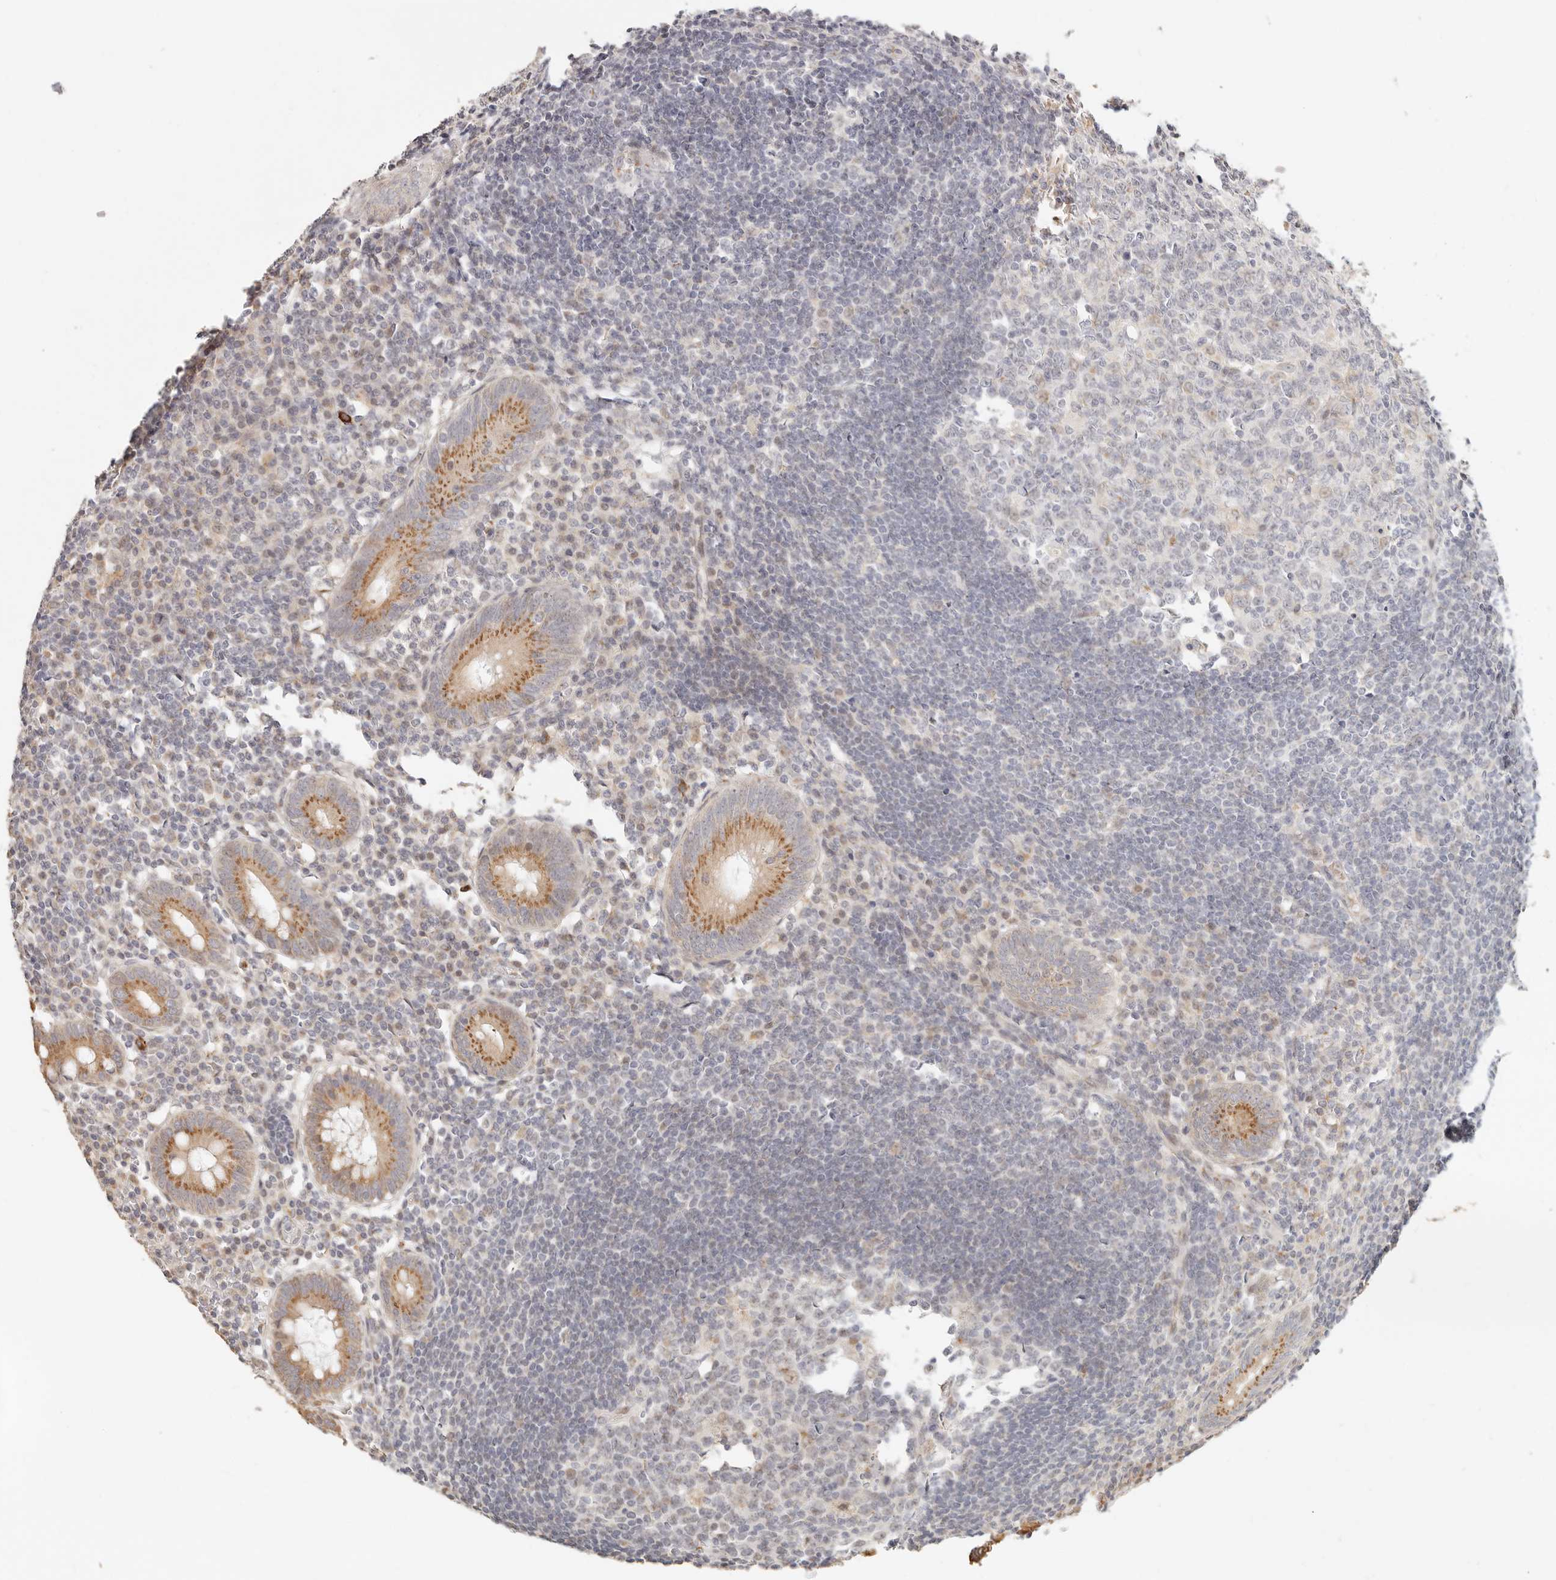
{"staining": {"intensity": "moderate", "quantity": ">75%", "location": "cytoplasmic/membranous"}, "tissue": "appendix", "cell_type": "Glandular cells", "image_type": "normal", "snomed": [{"axis": "morphology", "description": "Normal tissue, NOS"}, {"axis": "topography", "description": "Appendix"}], "caption": "IHC (DAB) staining of normal appendix exhibits moderate cytoplasmic/membranous protein staining in about >75% of glandular cells. Immunohistochemistry (ihc) stains the protein of interest in brown and the nuclei are stained blue.", "gene": "FAM20B", "patient": {"sex": "female", "age": 54}}